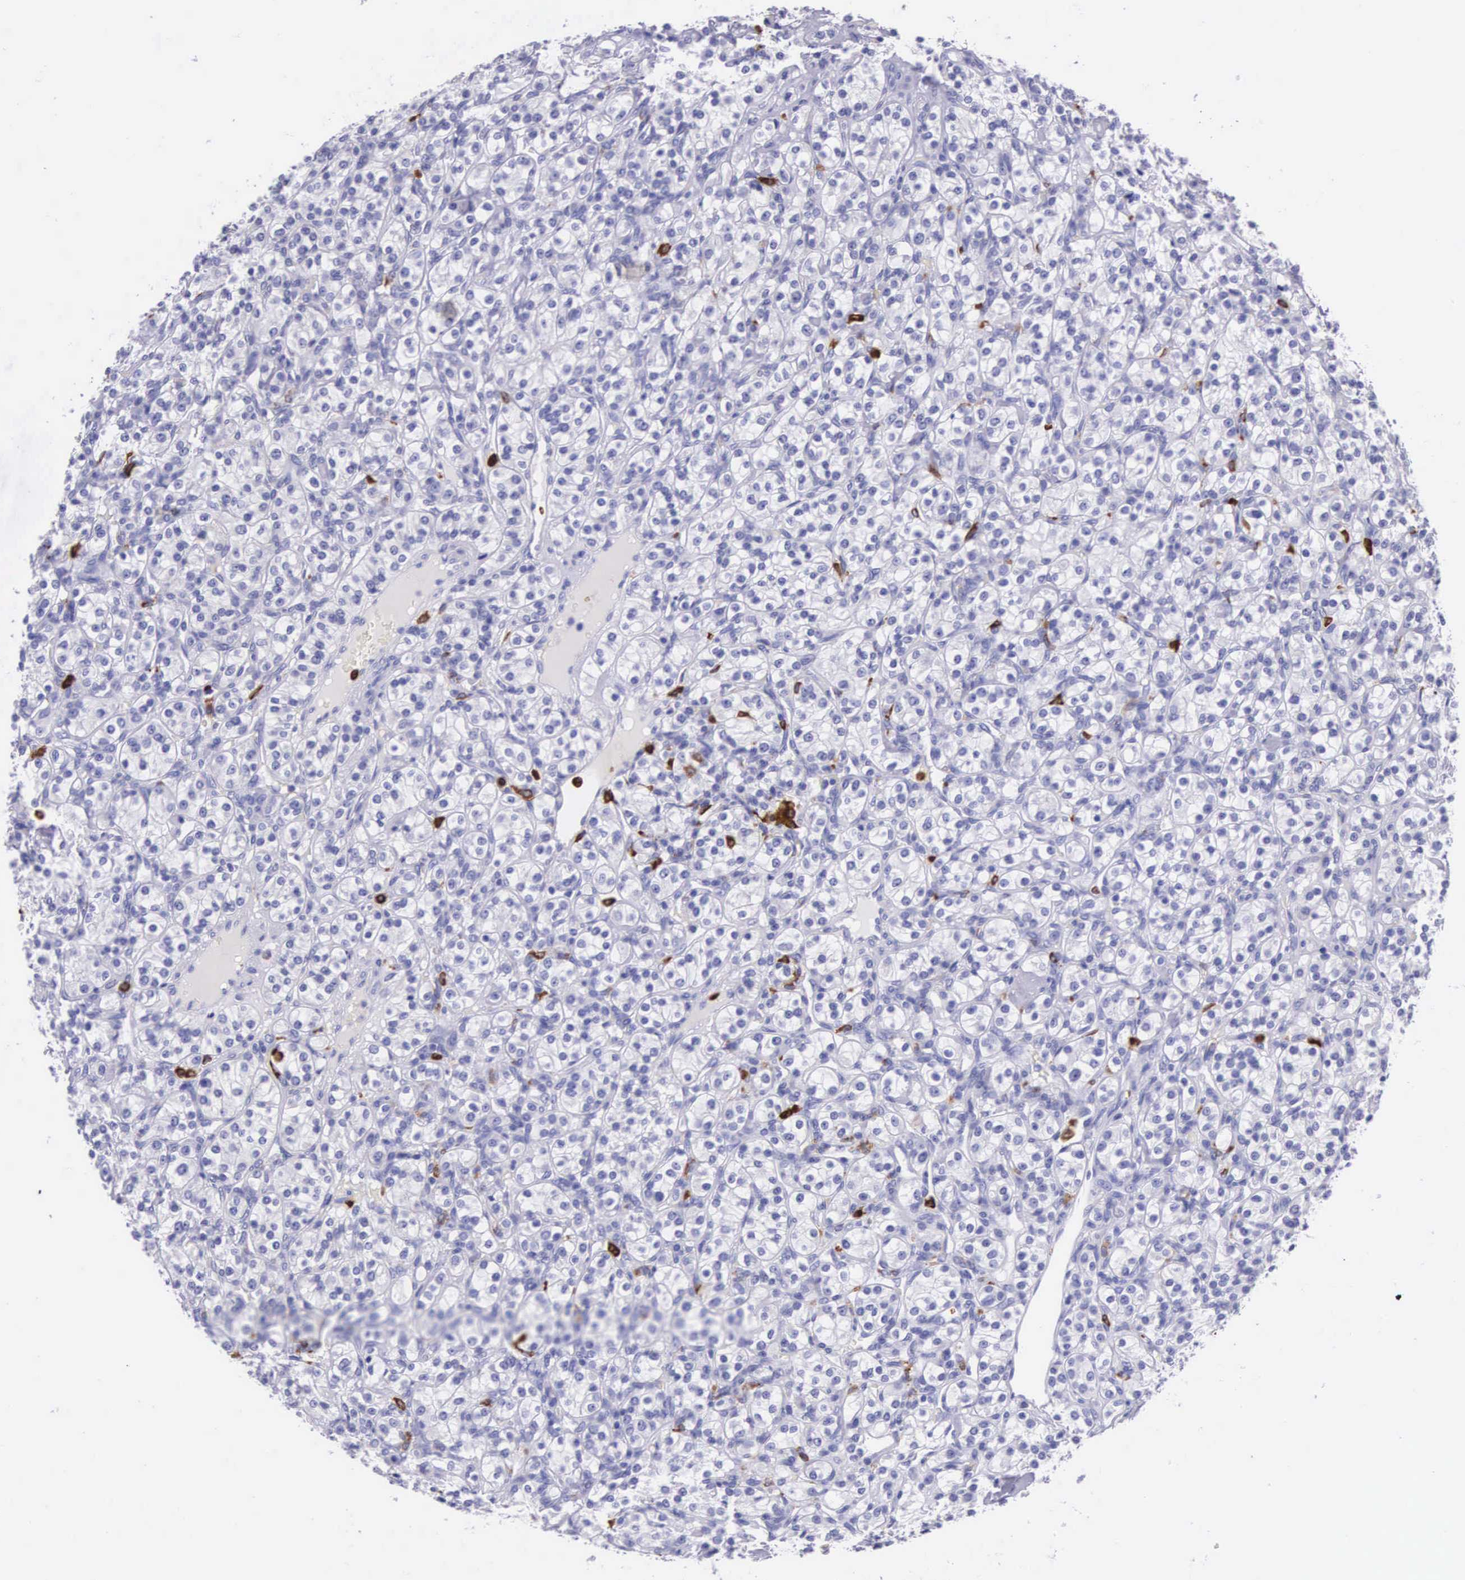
{"staining": {"intensity": "negative", "quantity": "none", "location": "none"}, "tissue": "renal cancer", "cell_type": "Tumor cells", "image_type": "cancer", "snomed": [{"axis": "morphology", "description": "Adenocarcinoma, NOS"}, {"axis": "topography", "description": "Kidney"}], "caption": "Immunohistochemical staining of renal adenocarcinoma demonstrates no significant expression in tumor cells.", "gene": "FCN1", "patient": {"sex": "male", "age": 77}}